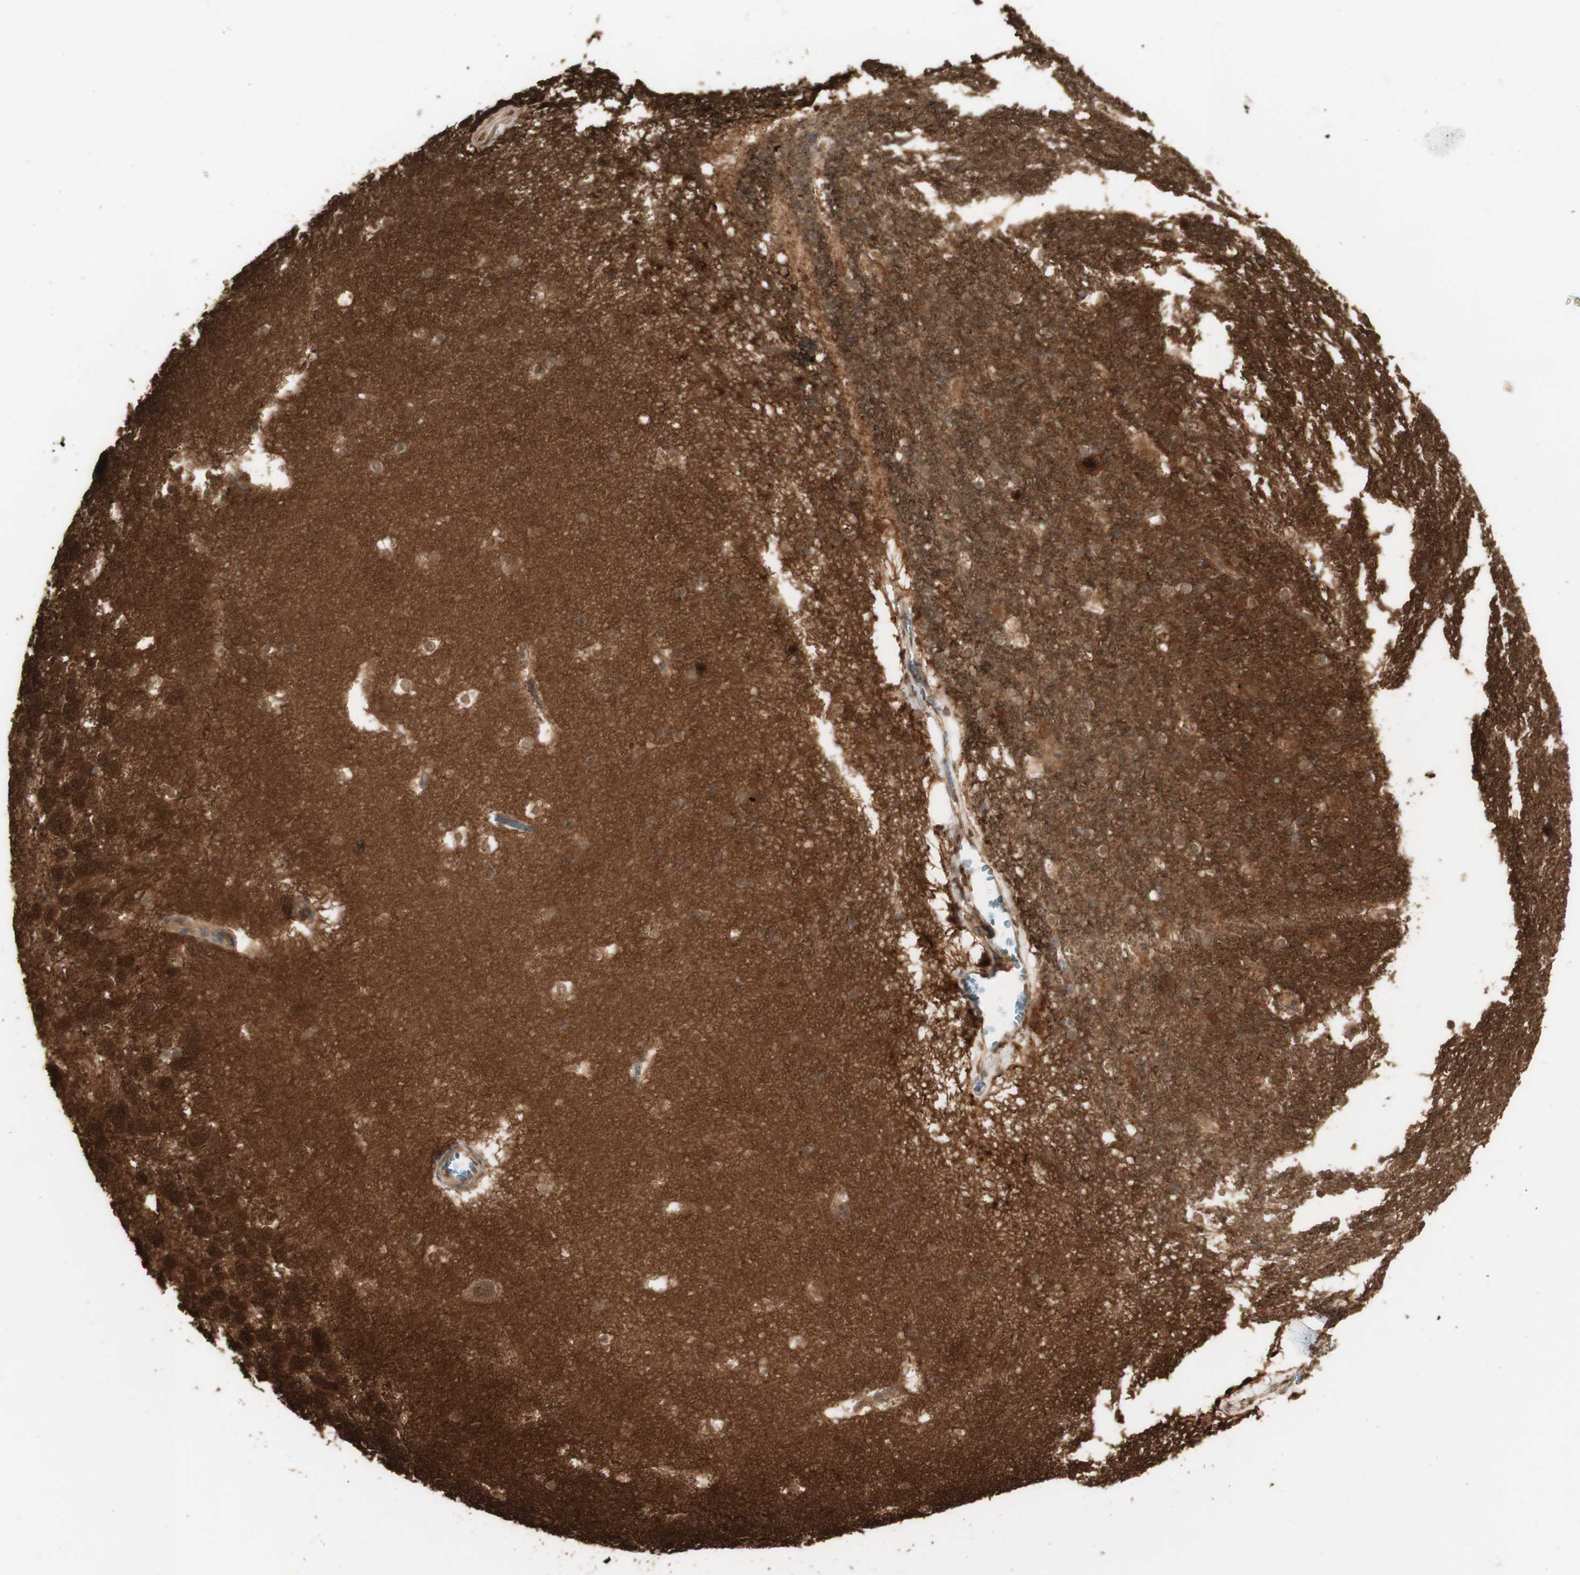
{"staining": {"intensity": "moderate", "quantity": ">75%", "location": "cytoplasmic/membranous,nuclear"}, "tissue": "hippocampus", "cell_type": "Glial cells", "image_type": "normal", "snomed": [{"axis": "morphology", "description": "Normal tissue, NOS"}, {"axis": "topography", "description": "Hippocampus"}], "caption": "Hippocampus stained with IHC displays moderate cytoplasmic/membranous,nuclear expression in about >75% of glial cells.", "gene": "YWHAB", "patient": {"sex": "male", "age": 45}}